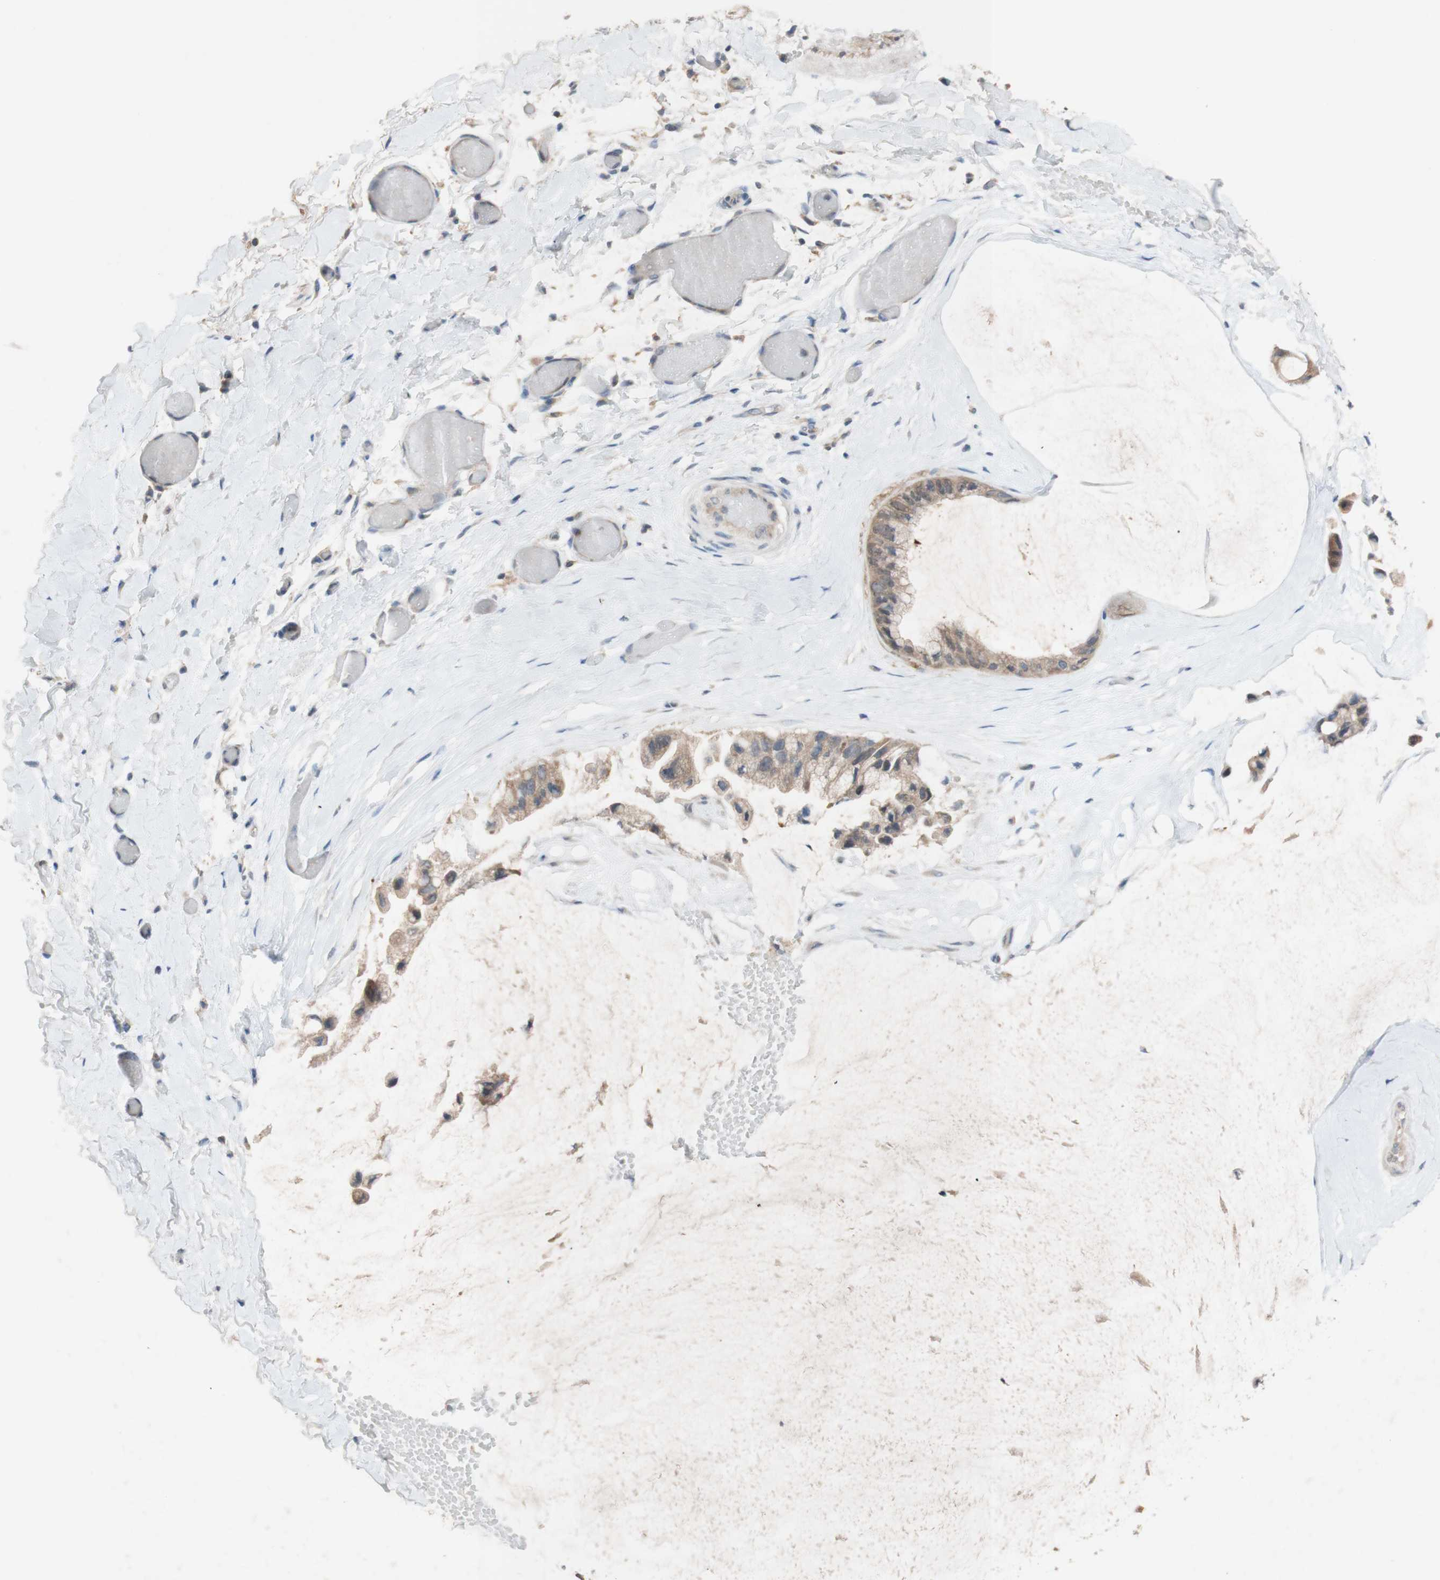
{"staining": {"intensity": "weak", "quantity": ">75%", "location": "cytoplasmic/membranous"}, "tissue": "ovarian cancer", "cell_type": "Tumor cells", "image_type": "cancer", "snomed": [{"axis": "morphology", "description": "Cystadenocarcinoma, mucinous, NOS"}, {"axis": "topography", "description": "Ovary"}], "caption": "Protein staining by immunohistochemistry (IHC) shows weak cytoplasmic/membranous expression in about >75% of tumor cells in mucinous cystadenocarcinoma (ovarian).", "gene": "PEX2", "patient": {"sex": "female", "age": 39}}